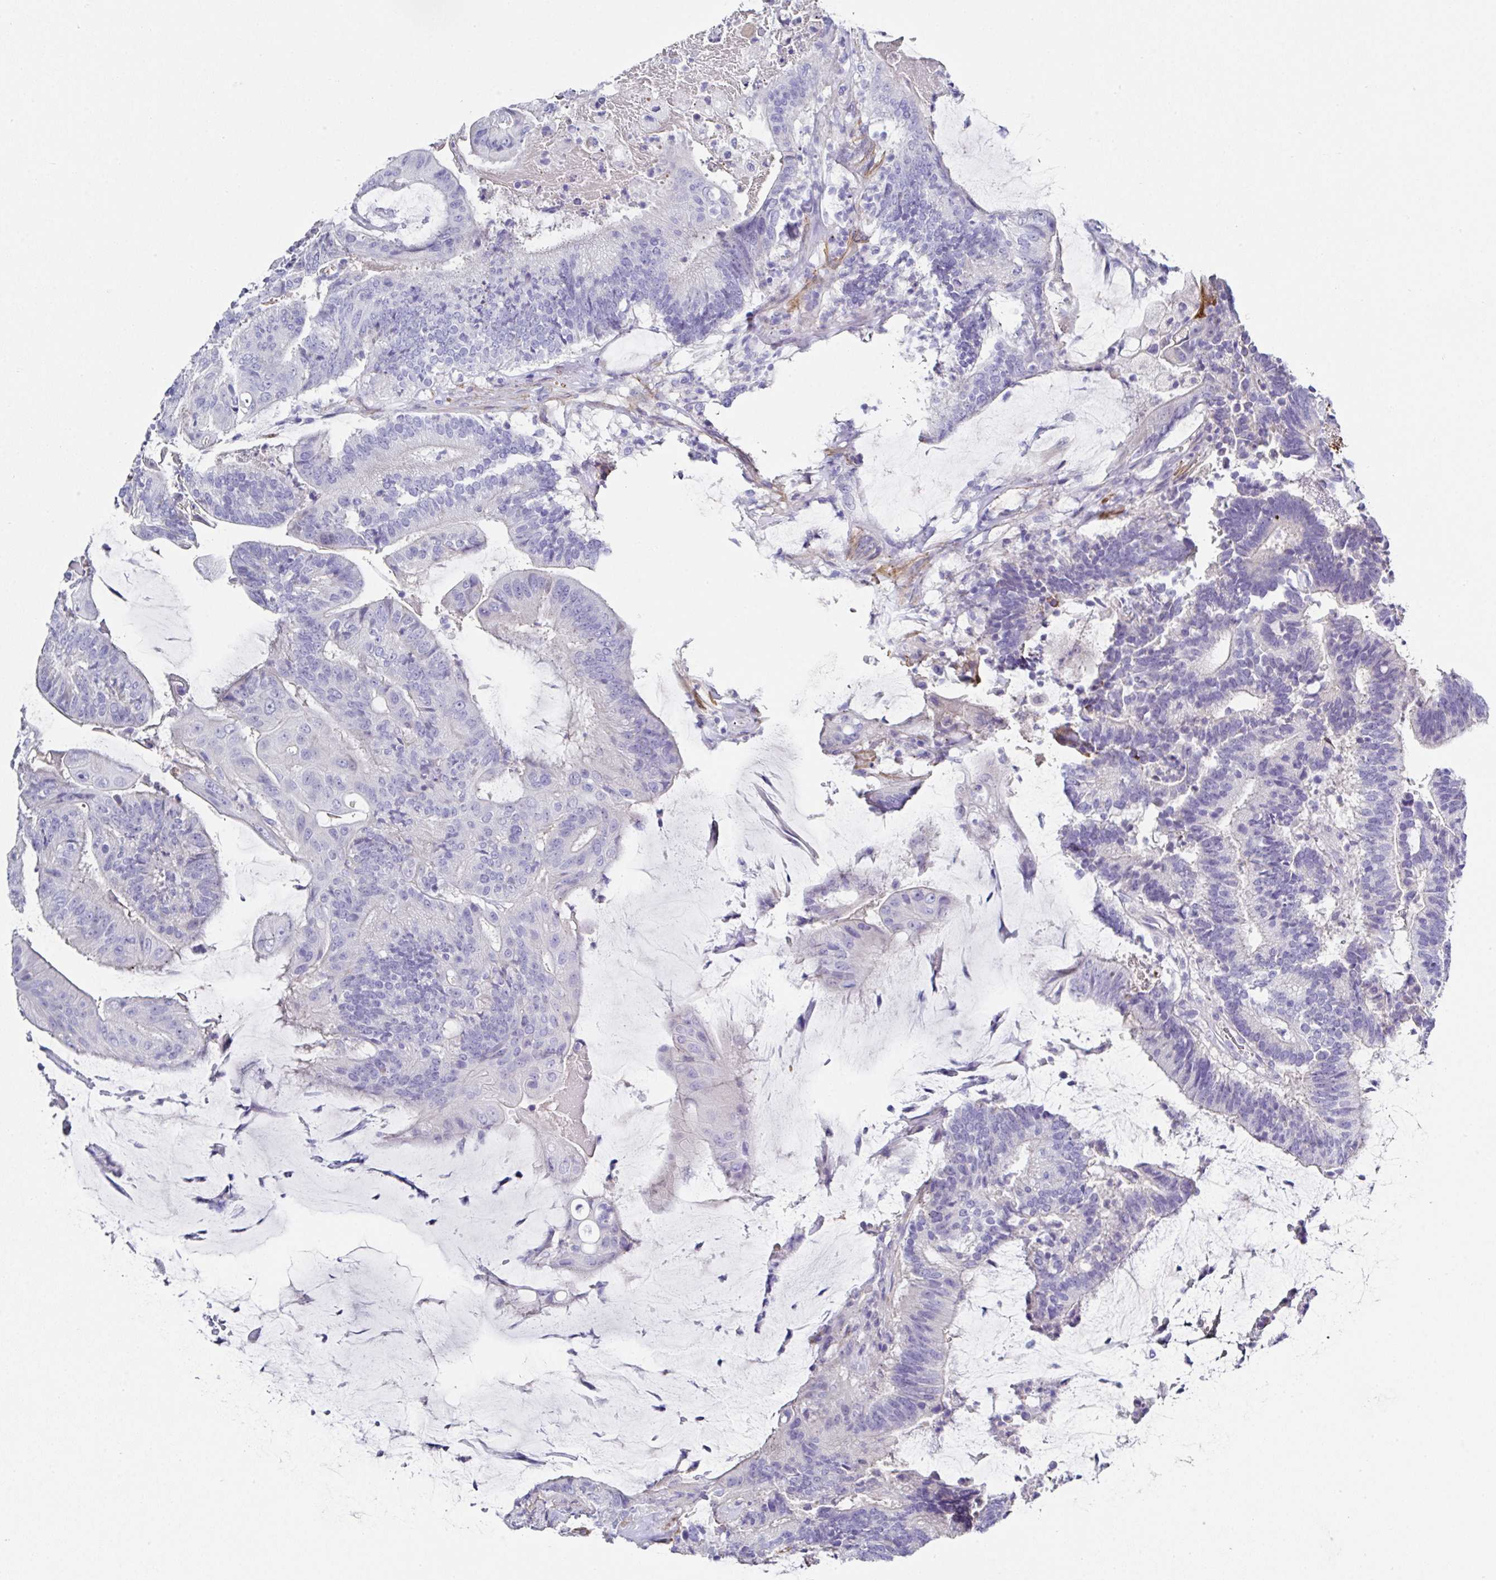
{"staining": {"intensity": "negative", "quantity": "none", "location": "none"}, "tissue": "colorectal cancer", "cell_type": "Tumor cells", "image_type": "cancer", "snomed": [{"axis": "morphology", "description": "Adenocarcinoma, NOS"}, {"axis": "topography", "description": "Colon"}], "caption": "A histopathology image of human colorectal cancer is negative for staining in tumor cells. (Stains: DAB IHC with hematoxylin counter stain, Microscopy: brightfield microscopy at high magnification).", "gene": "PPFIA4", "patient": {"sex": "female", "age": 43}}